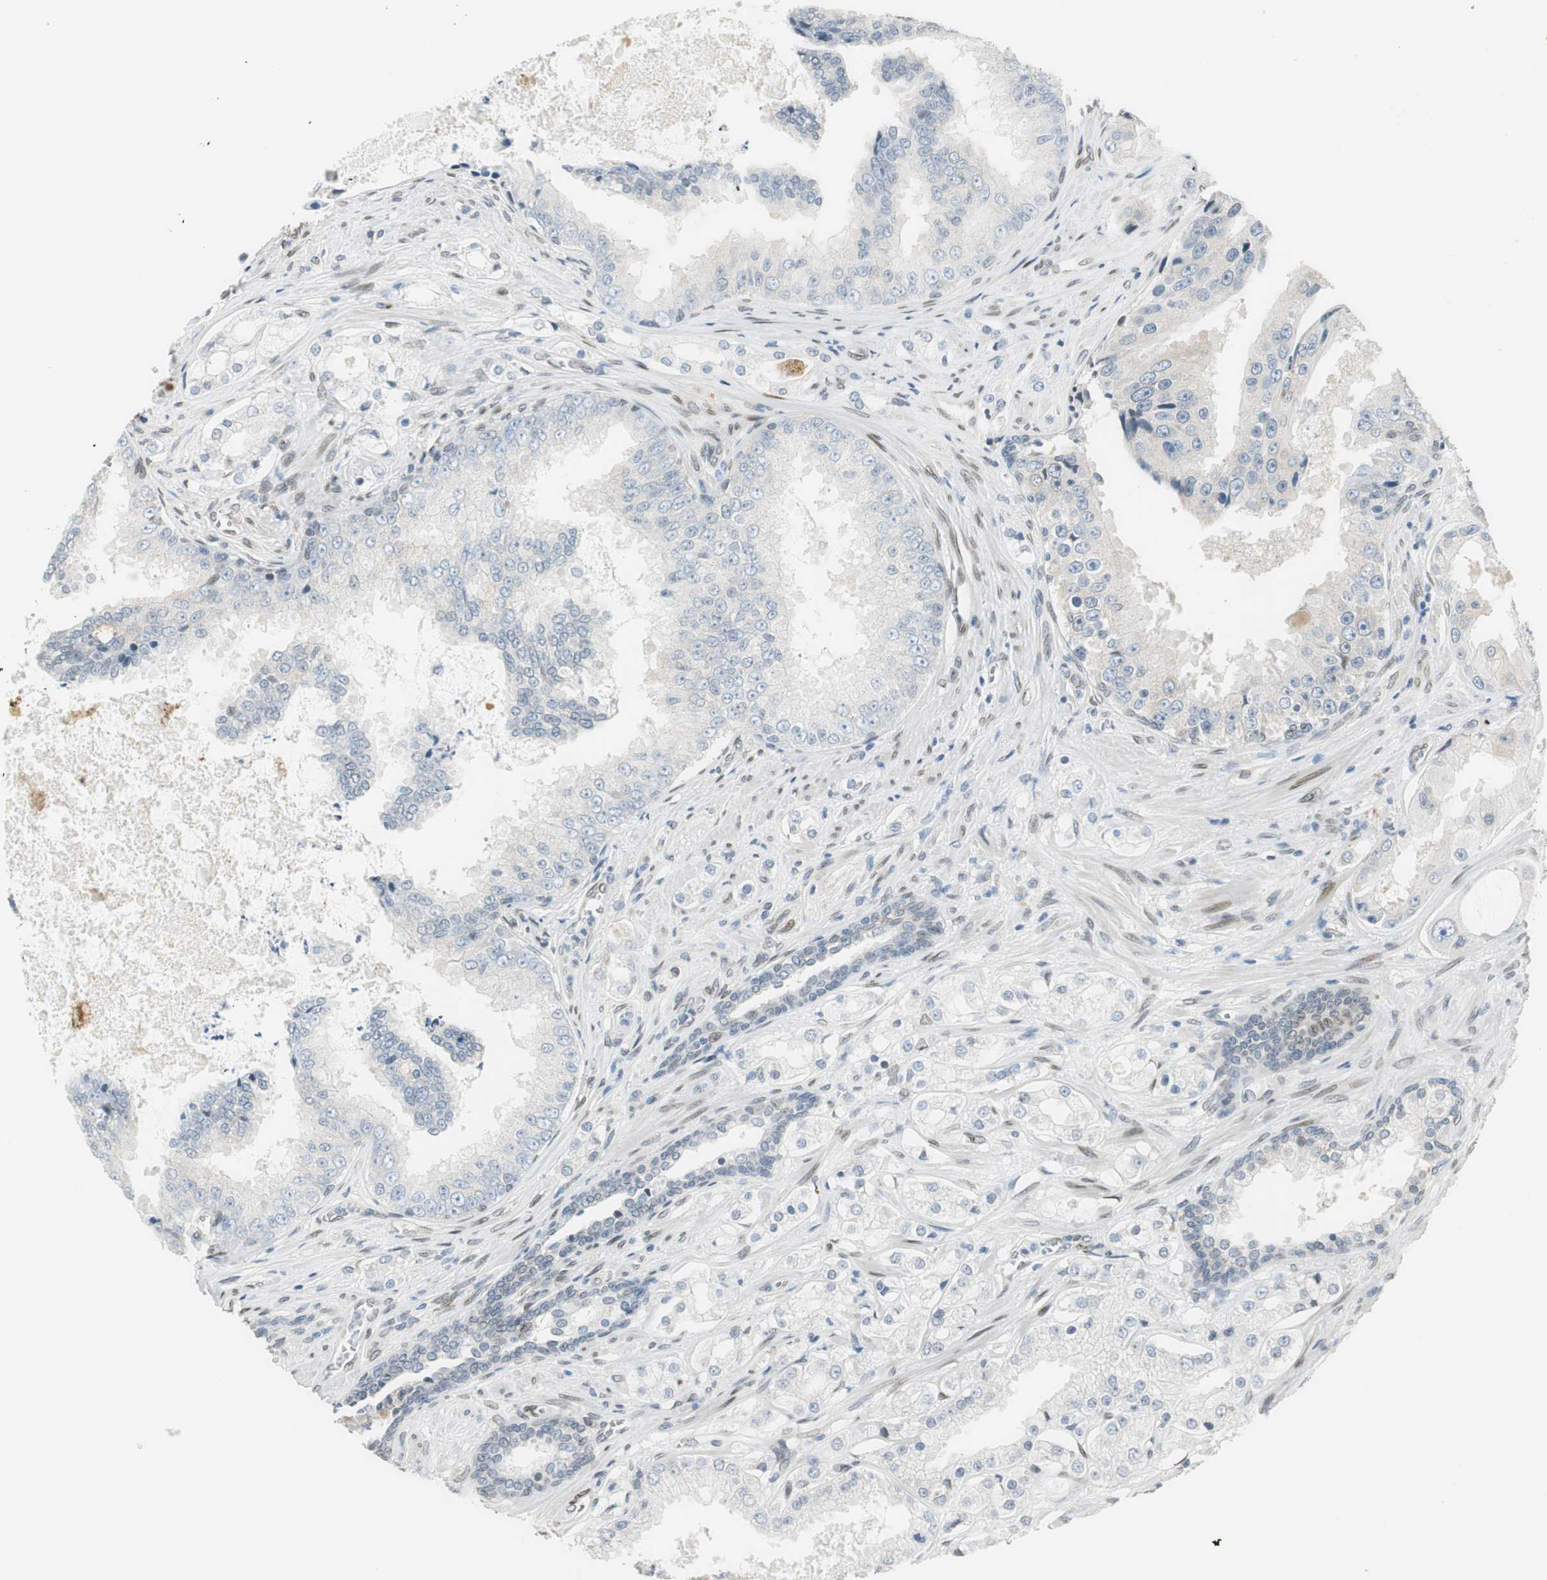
{"staining": {"intensity": "negative", "quantity": "none", "location": "none"}, "tissue": "prostate cancer", "cell_type": "Tumor cells", "image_type": "cancer", "snomed": [{"axis": "morphology", "description": "Adenocarcinoma, High grade"}, {"axis": "topography", "description": "Prostate"}], "caption": "Immunohistochemical staining of human prostate cancer exhibits no significant staining in tumor cells.", "gene": "TMEM260", "patient": {"sex": "male", "age": 73}}